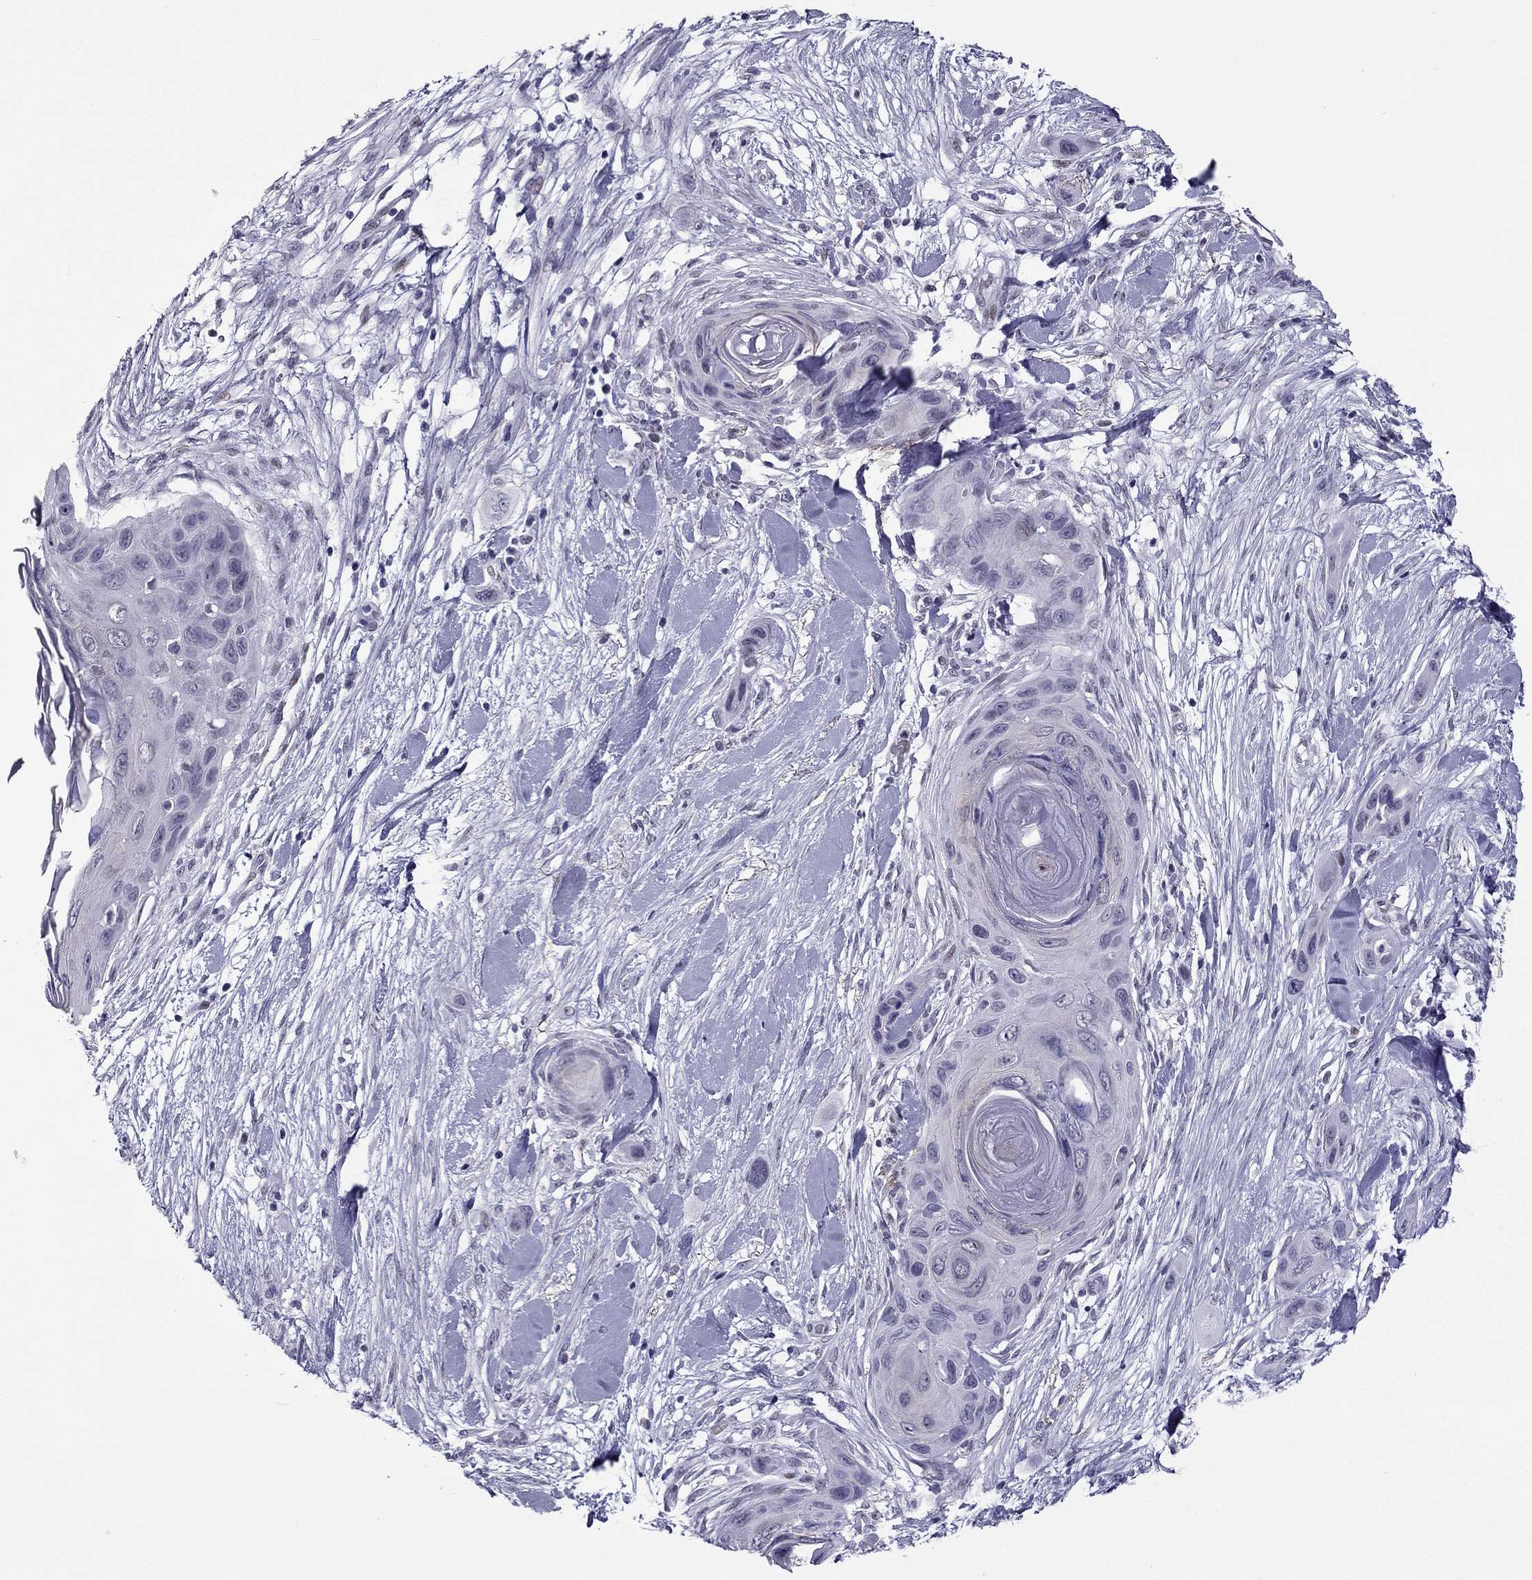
{"staining": {"intensity": "negative", "quantity": "none", "location": "none"}, "tissue": "skin cancer", "cell_type": "Tumor cells", "image_type": "cancer", "snomed": [{"axis": "morphology", "description": "Squamous cell carcinoma, NOS"}, {"axis": "topography", "description": "Skin"}], "caption": "Immunohistochemical staining of skin cancer (squamous cell carcinoma) displays no significant positivity in tumor cells.", "gene": "MYLK3", "patient": {"sex": "male", "age": 79}}